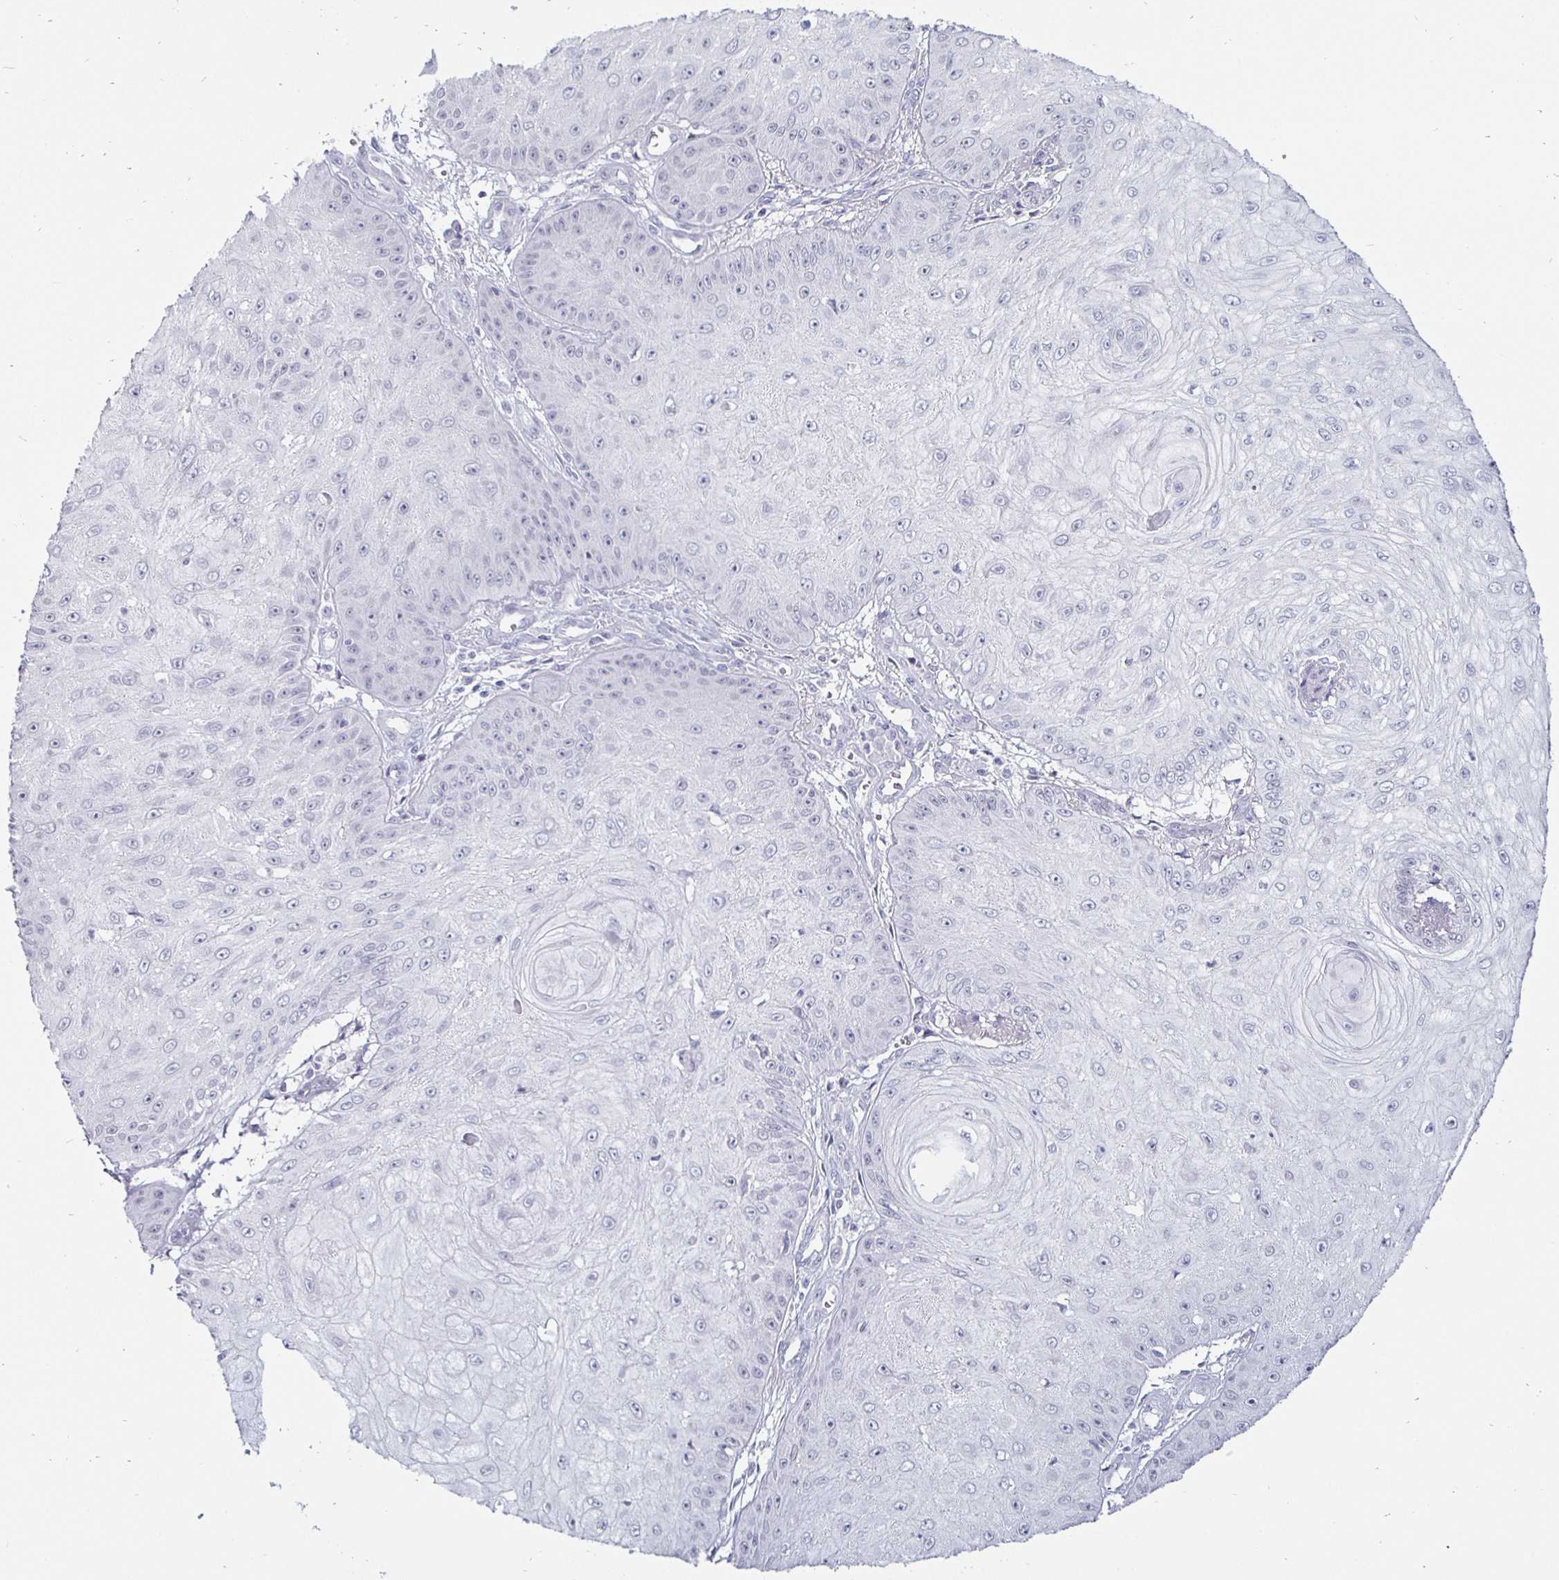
{"staining": {"intensity": "negative", "quantity": "none", "location": "none"}, "tissue": "skin cancer", "cell_type": "Tumor cells", "image_type": "cancer", "snomed": [{"axis": "morphology", "description": "Squamous cell carcinoma, NOS"}, {"axis": "topography", "description": "Skin"}], "caption": "Protein analysis of skin squamous cell carcinoma demonstrates no significant expression in tumor cells. (Brightfield microscopy of DAB (3,3'-diaminobenzidine) IHC at high magnification).", "gene": "OOSP2", "patient": {"sex": "male", "age": 70}}